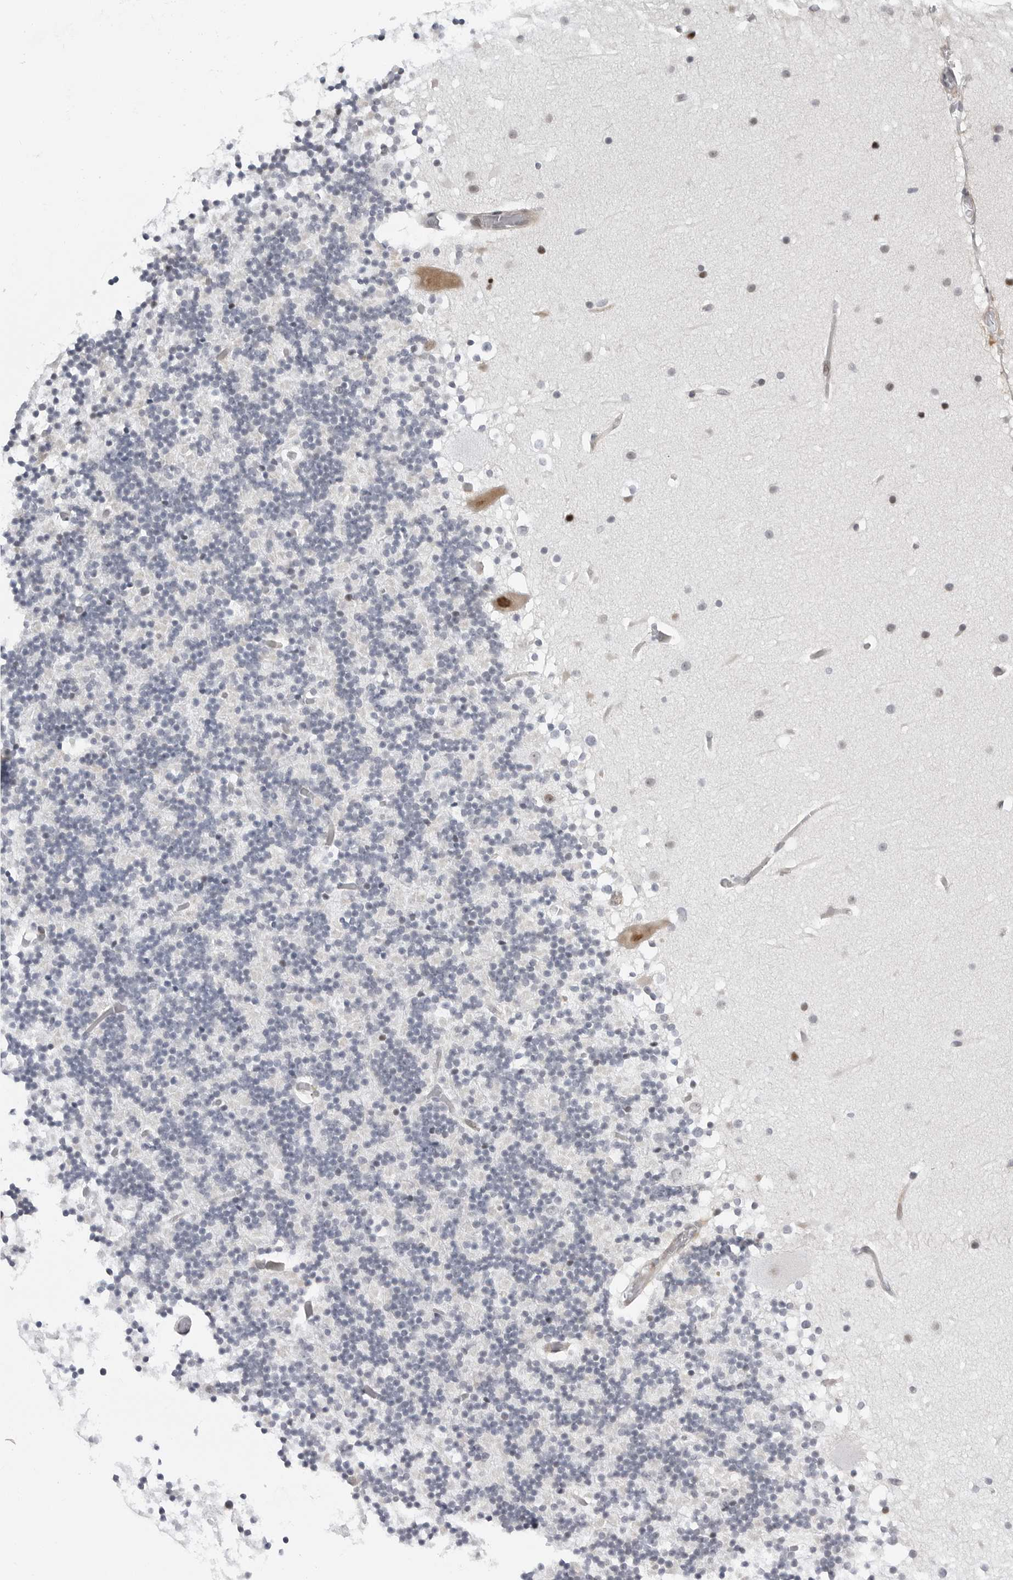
{"staining": {"intensity": "negative", "quantity": "none", "location": "none"}, "tissue": "cerebellum", "cell_type": "Cells in granular layer", "image_type": "normal", "snomed": [{"axis": "morphology", "description": "Normal tissue, NOS"}, {"axis": "topography", "description": "Cerebellum"}], "caption": "The micrograph demonstrates no significant staining in cells in granular layer of cerebellum. (Stains: DAB (3,3'-diaminobenzidine) IHC with hematoxylin counter stain, Microscopy: brightfield microscopy at high magnification).", "gene": "FAM135B", "patient": {"sex": "male", "age": 57}}